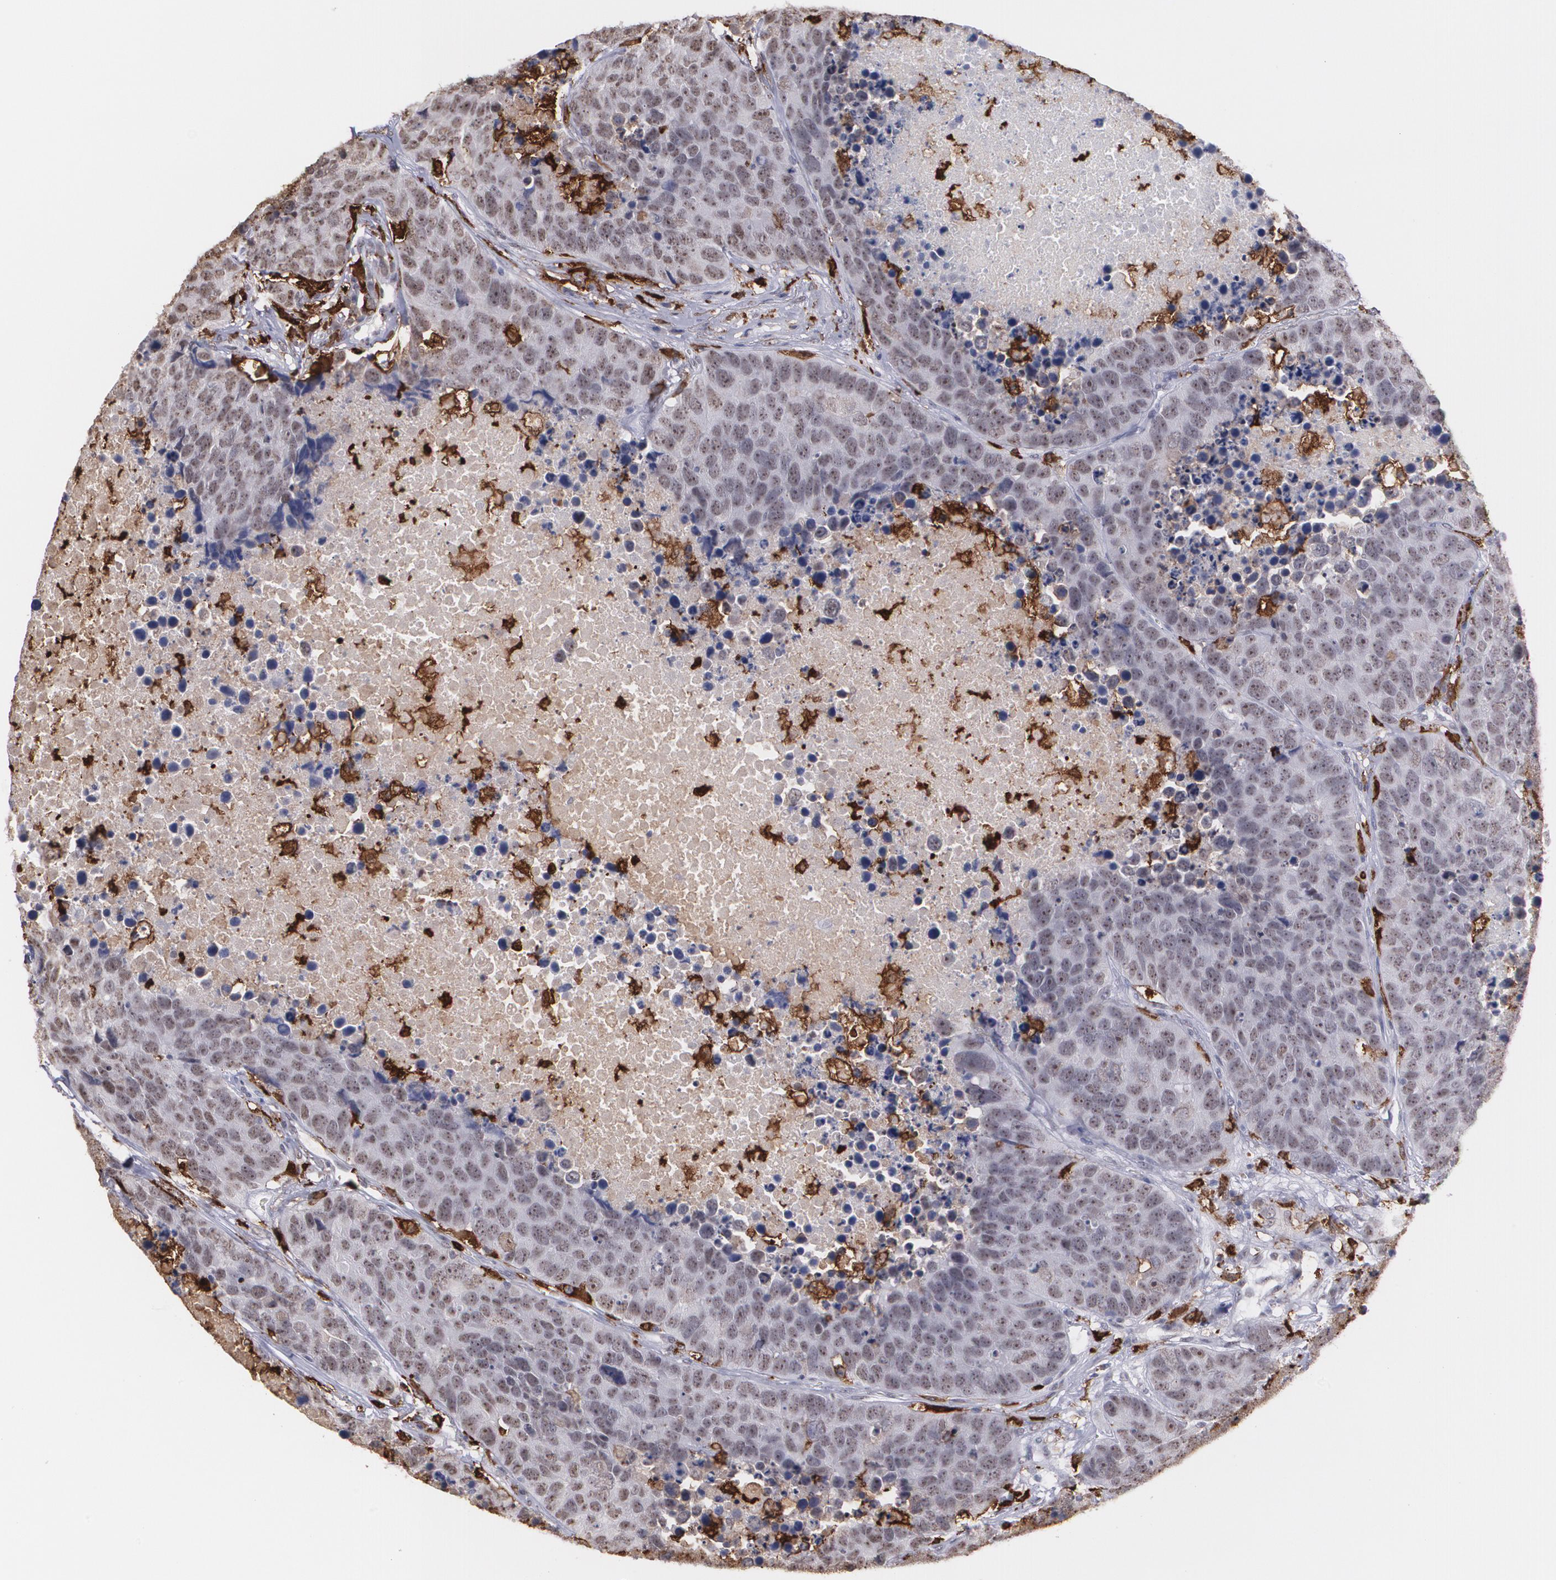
{"staining": {"intensity": "negative", "quantity": "none", "location": "none"}, "tissue": "carcinoid", "cell_type": "Tumor cells", "image_type": "cancer", "snomed": [{"axis": "morphology", "description": "Carcinoid, malignant, NOS"}, {"axis": "topography", "description": "Lung"}], "caption": "Immunohistochemistry (IHC) of malignant carcinoid reveals no positivity in tumor cells.", "gene": "NCF2", "patient": {"sex": "male", "age": 60}}